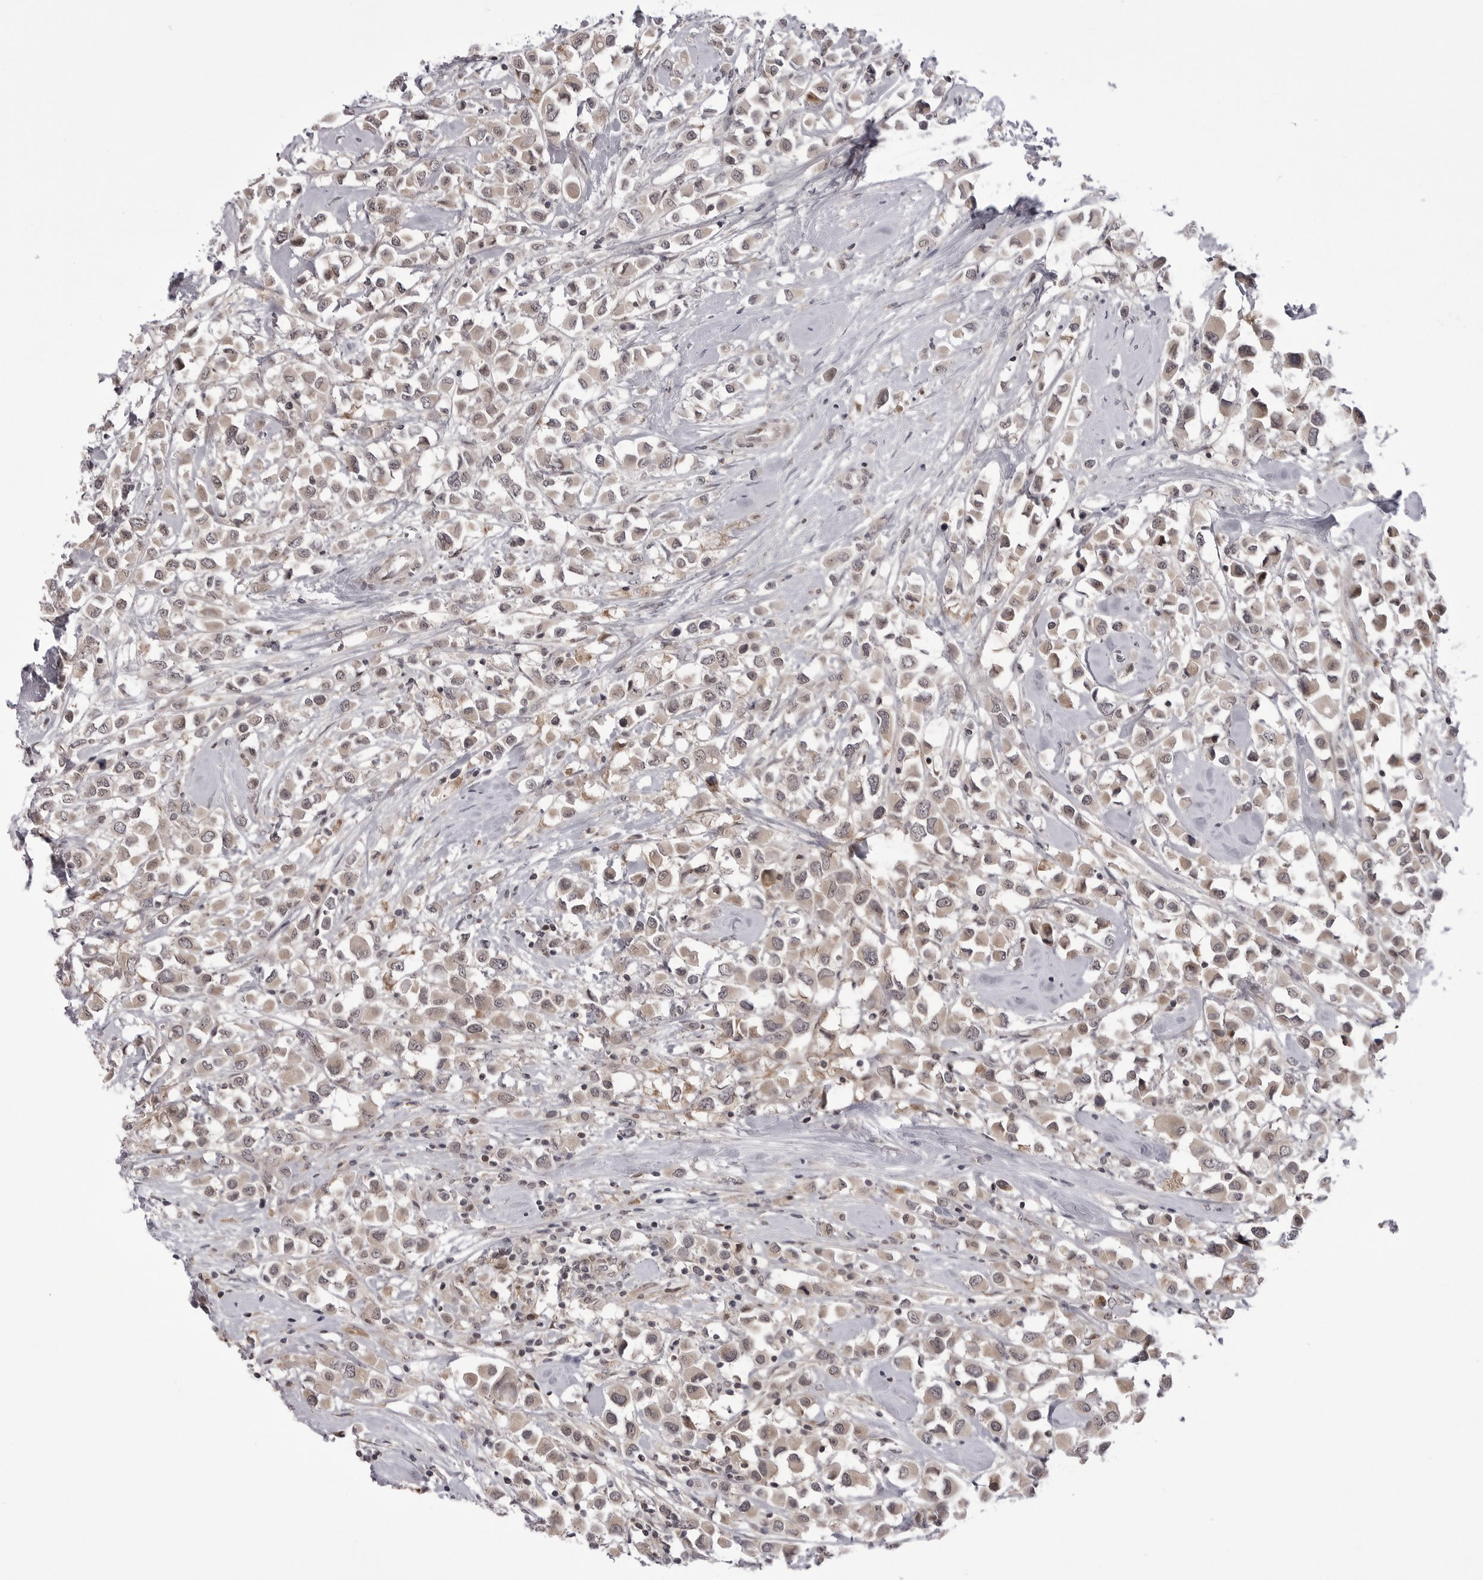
{"staining": {"intensity": "weak", "quantity": ">75%", "location": "cytoplasmic/membranous"}, "tissue": "breast cancer", "cell_type": "Tumor cells", "image_type": "cancer", "snomed": [{"axis": "morphology", "description": "Duct carcinoma"}, {"axis": "topography", "description": "Breast"}], "caption": "Protein expression analysis of breast intraductal carcinoma demonstrates weak cytoplasmic/membranous expression in about >75% of tumor cells.", "gene": "PTK2B", "patient": {"sex": "female", "age": 61}}